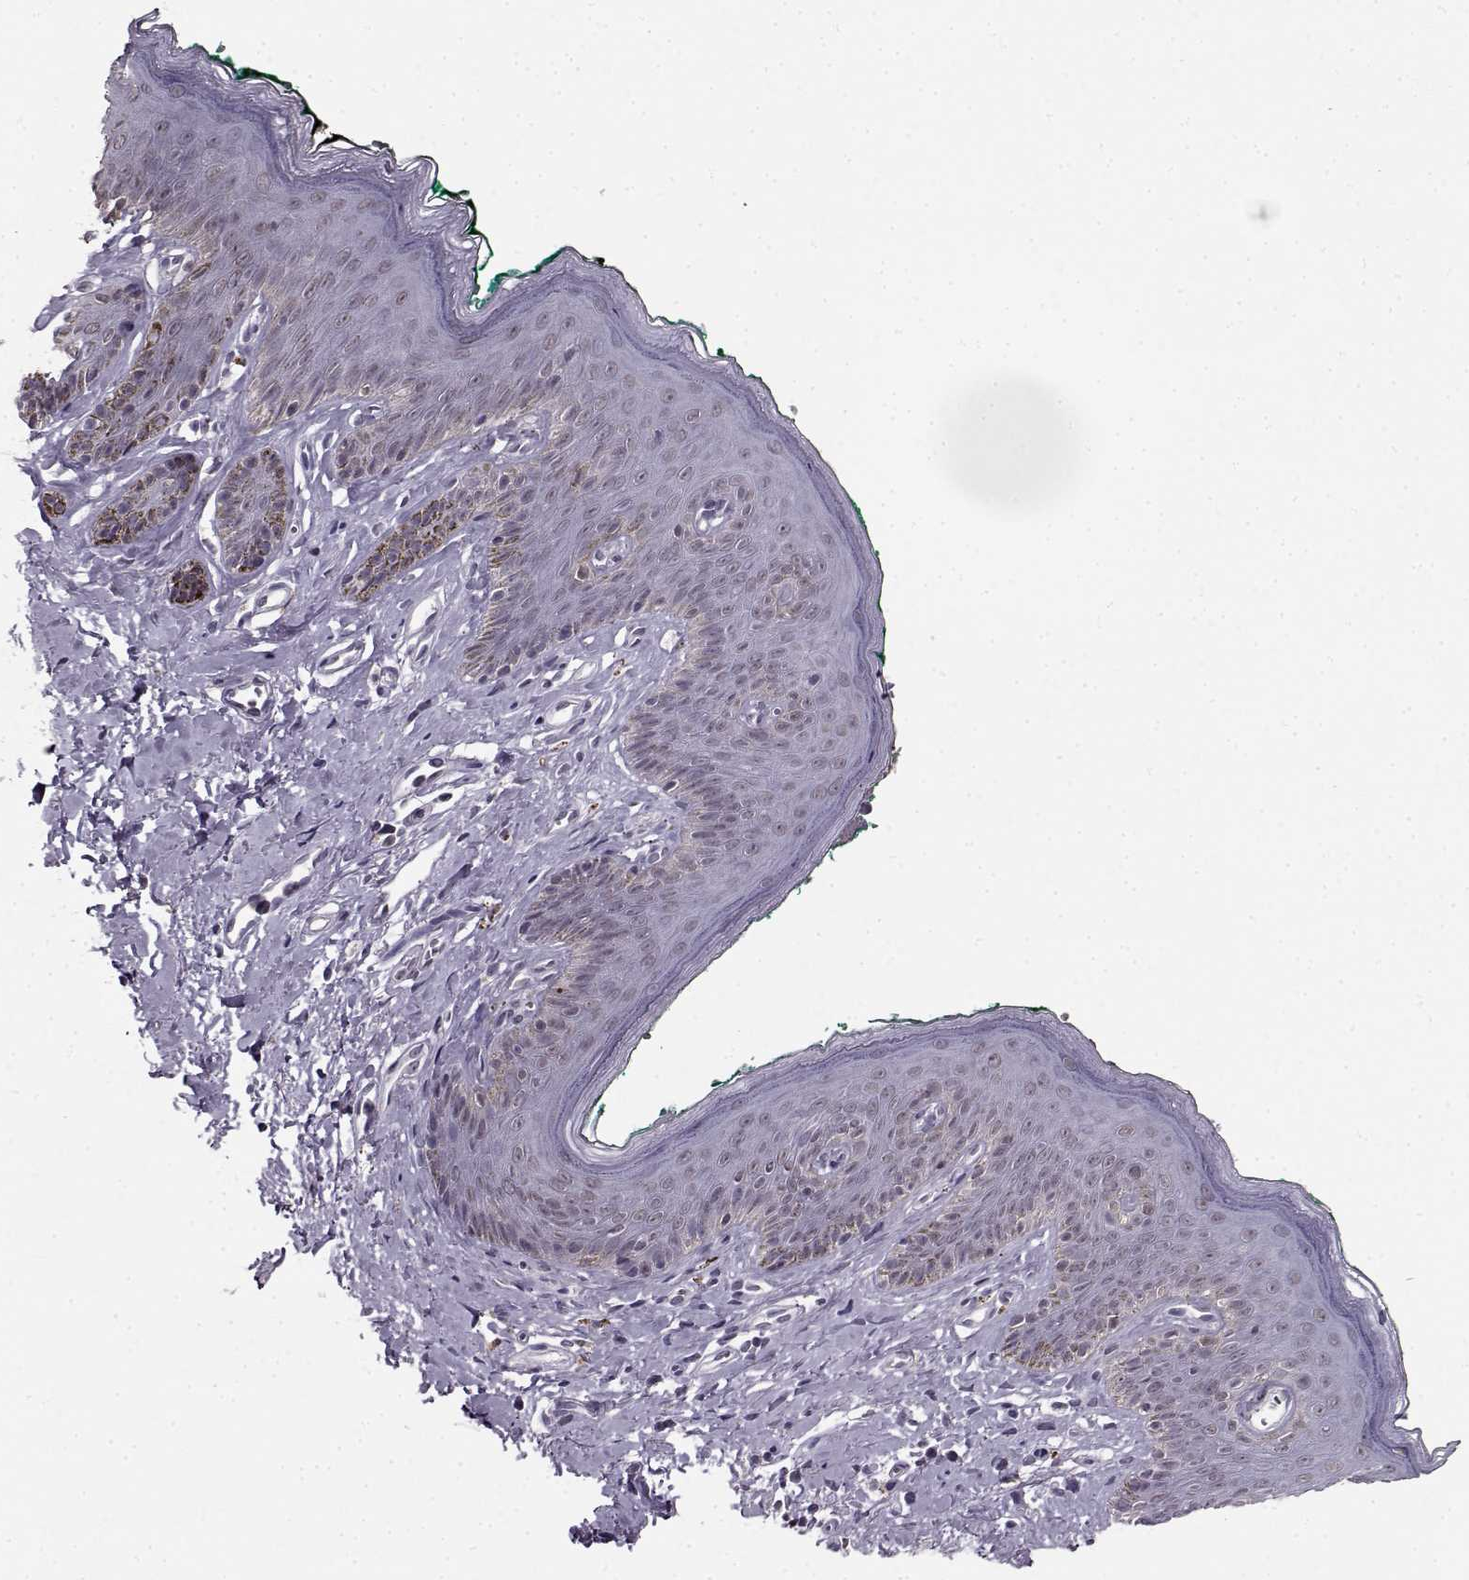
{"staining": {"intensity": "weak", "quantity": "<25%", "location": "nuclear"}, "tissue": "skin", "cell_type": "Epidermal cells", "image_type": "normal", "snomed": [{"axis": "morphology", "description": "Normal tissue, NOS"}, {"axis": "topography", "description": "Vulva"}], "caption": "High magnification brightfield microscopy of unremarkable skin stained with DAB (3,3'-diaminobenzidine) (brown) and counterstained with hematoxylin (blue): epidermal cells show no significant expression. (Stains: DAB immunohistochemistry (IHC) with hematoxylin counter stain, Microscopy: brightfield microscopy at high magnification).", "gene": "RP1L1", "patient": {"sex": "female", "age": 66}}